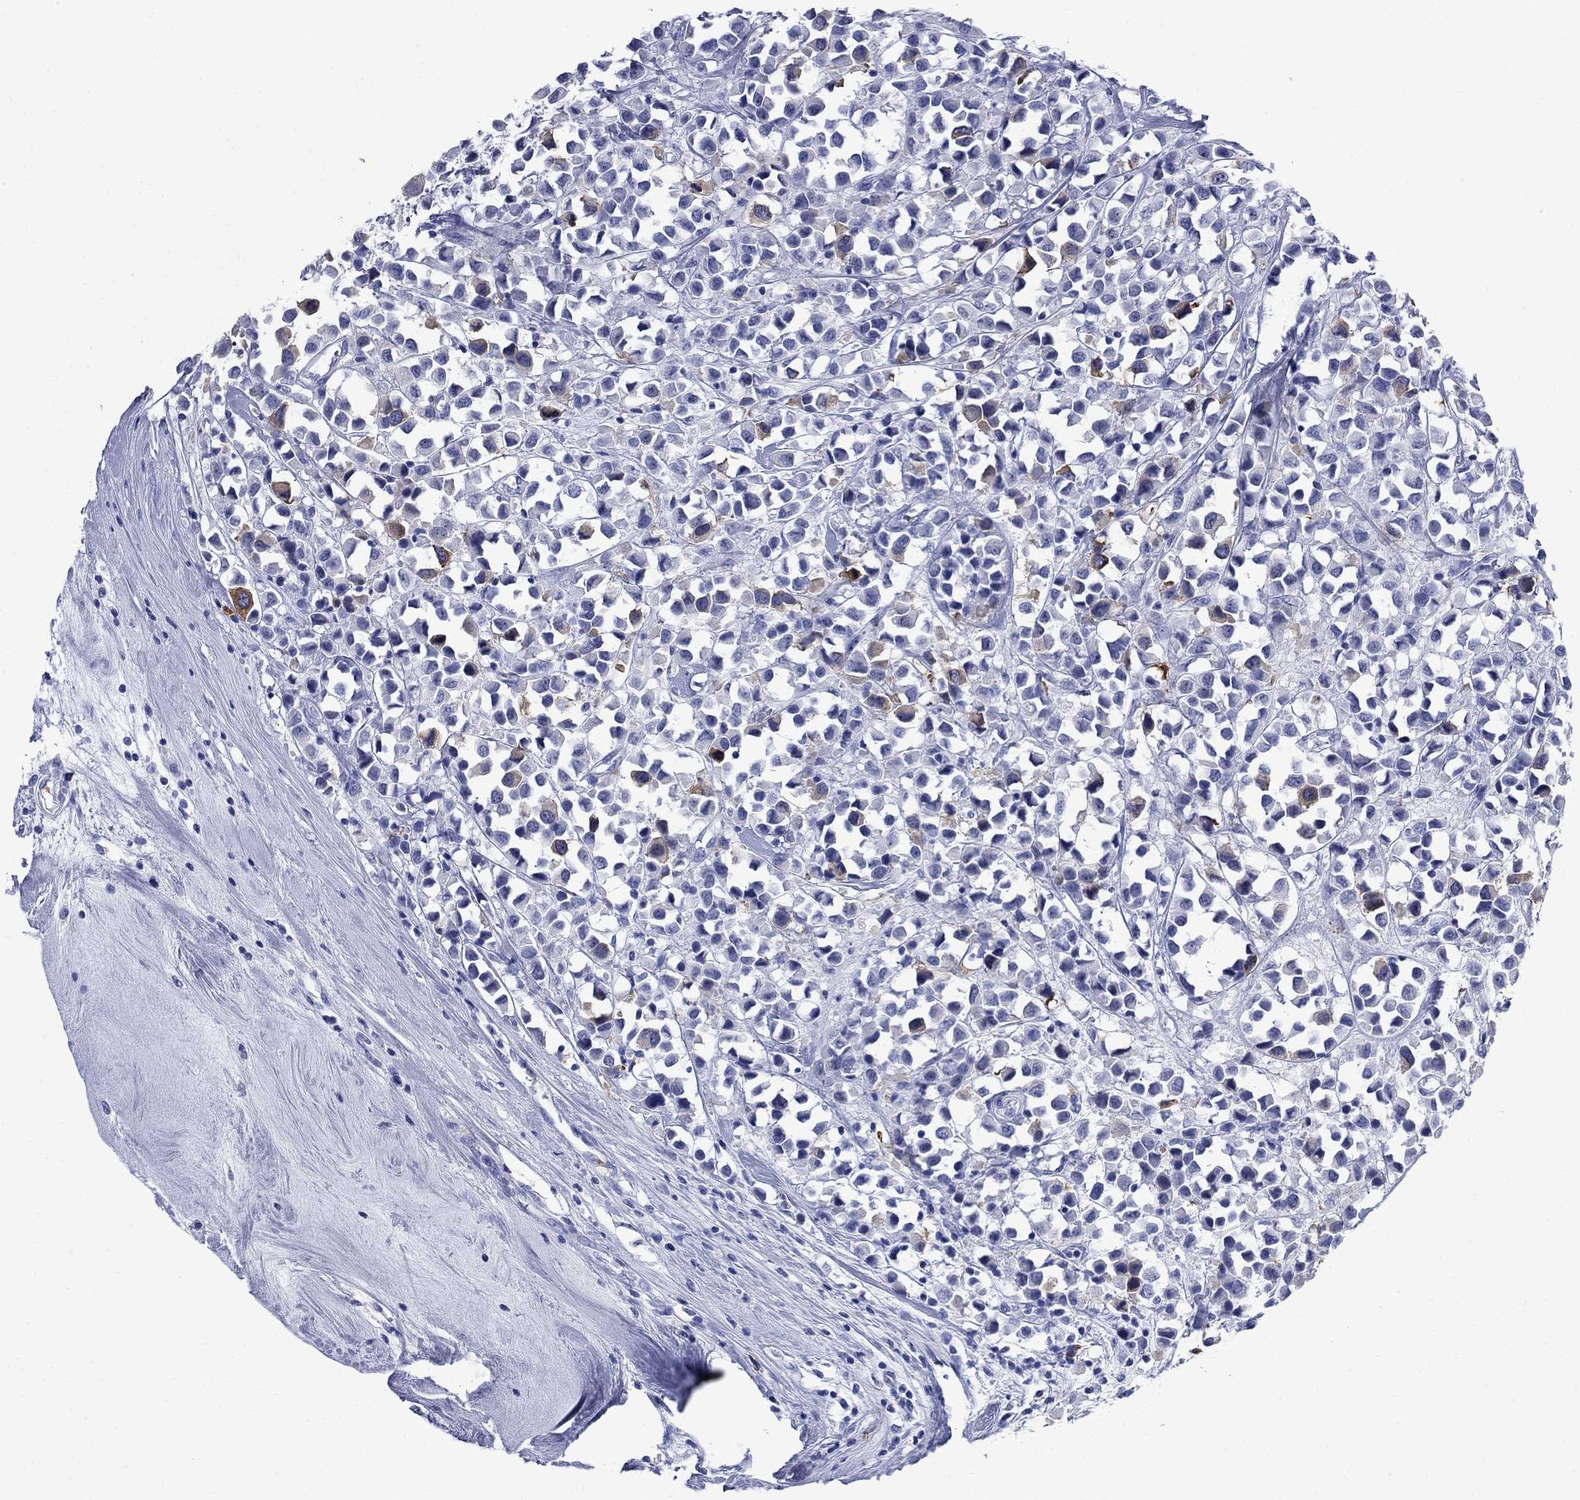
{"staining": {"intensity": "moderate", "quantity": "<25%", "location": "cytoplasmic/membranous"}, "tissue": "breast cancer", "cell_type": "Tumor cells", "image_type": "cancer", "snomed": [{"axis": "morphology", "description": "Duct carcinoma"}, {"axis": "topography", "description": "Breast"}], "caption": "This is a photomicrograph of immunohistochemistry staining of invasive ductal carcinoma (breast), which shows moderate staining in the cytoplasmic/membranous of tumor cells.", "gene": "TACC3", "patient": {"sex": "female", "age": 61}}